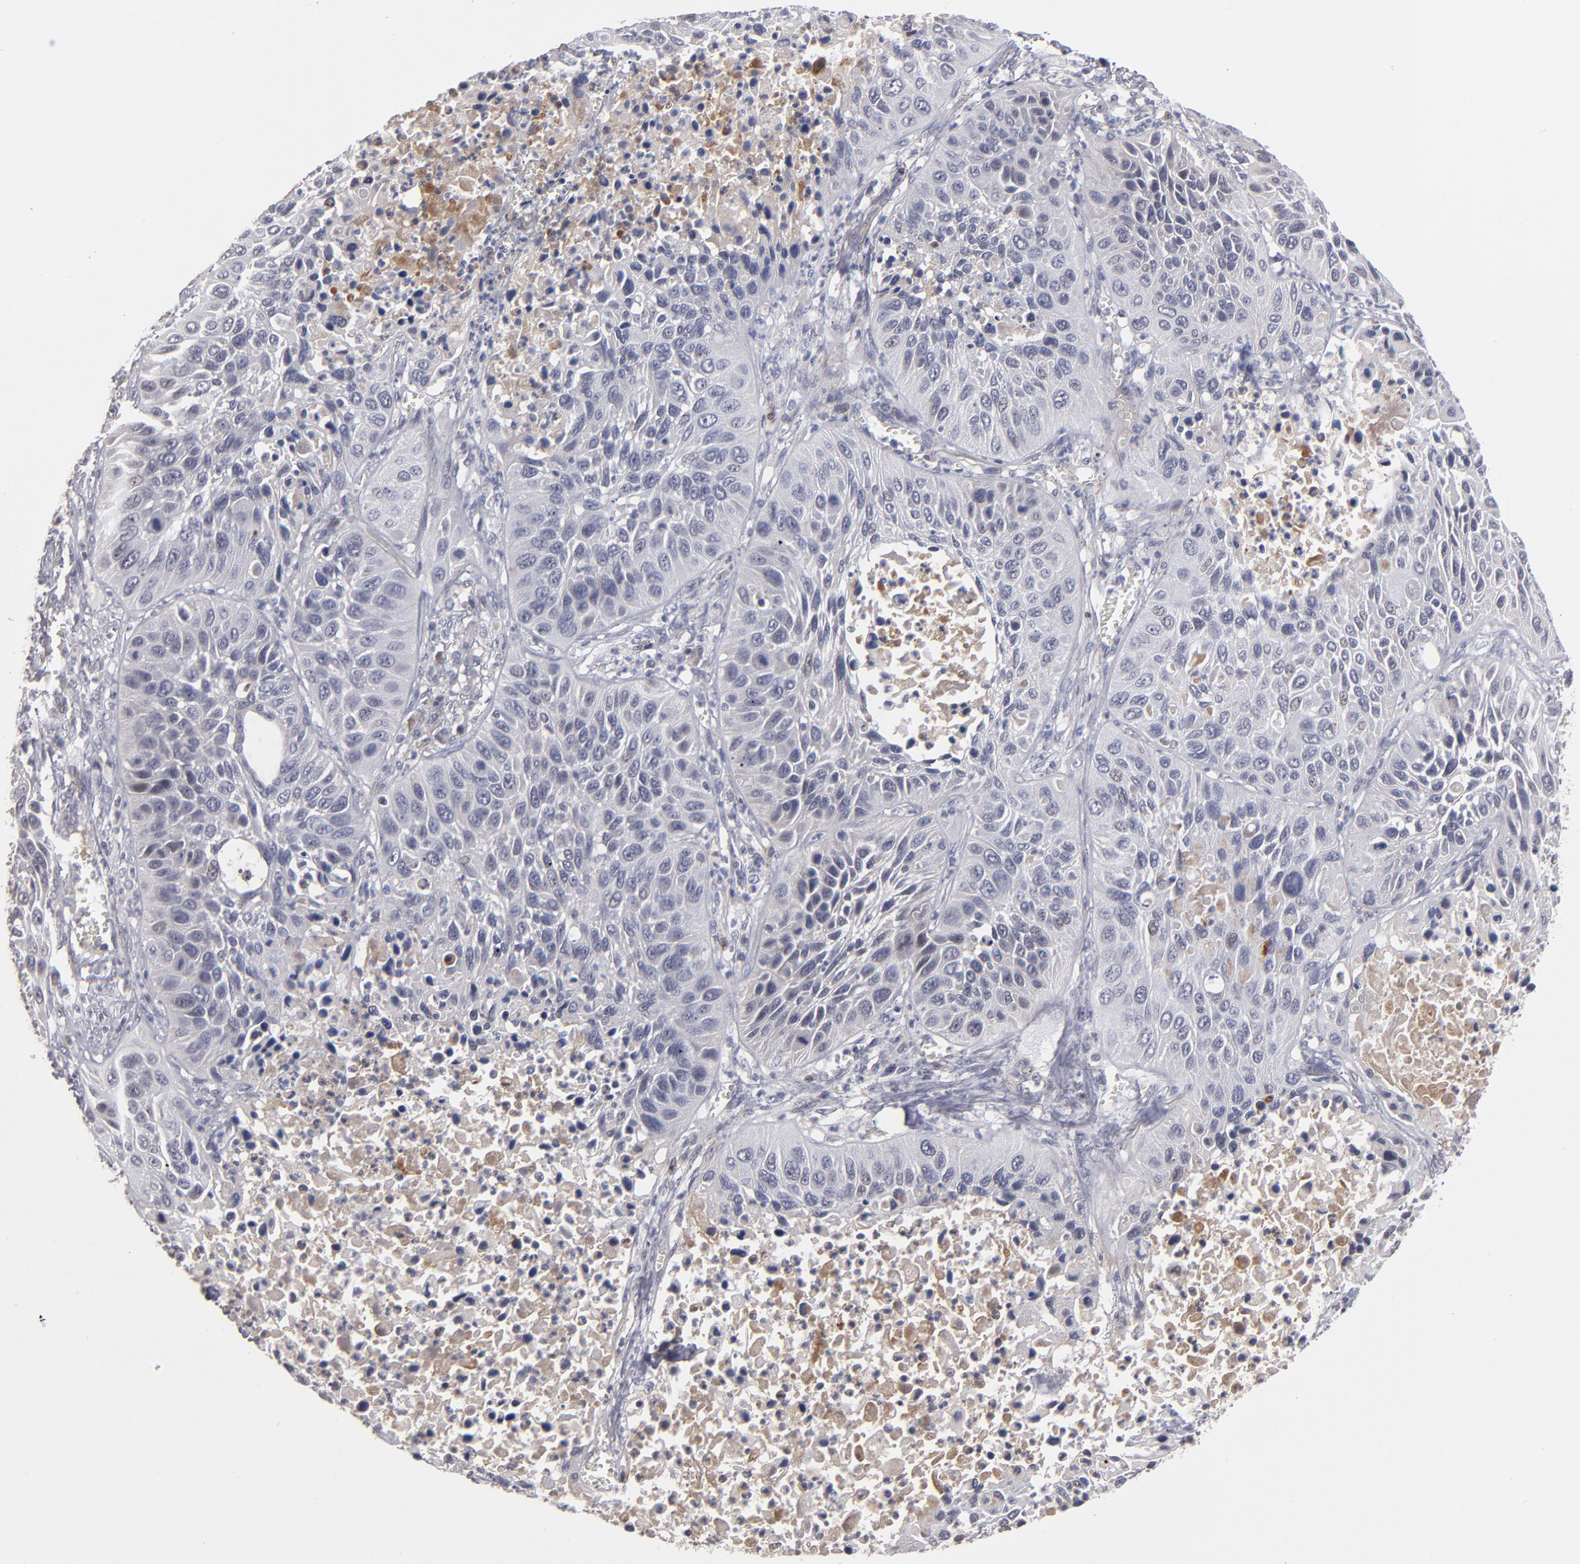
{"staining": {"intensity": "negative", "quantity": "none", "location": "none"}, "tissue": "lung cancer", "cell_type": "Tumor cells", "image_type": "cancer", "snomed": [{"axis": "morphology", "description": "Squamous cell carcinoma, NOS"}, {"axis": "topography", "description": "Lung"}], "caption": "Immunohistochemistry of human squamous cell carcinoma (lung) shows no expression in tumor cells.", "gene": "EXD2", "patient": {"sex": "female", "age": 76}}